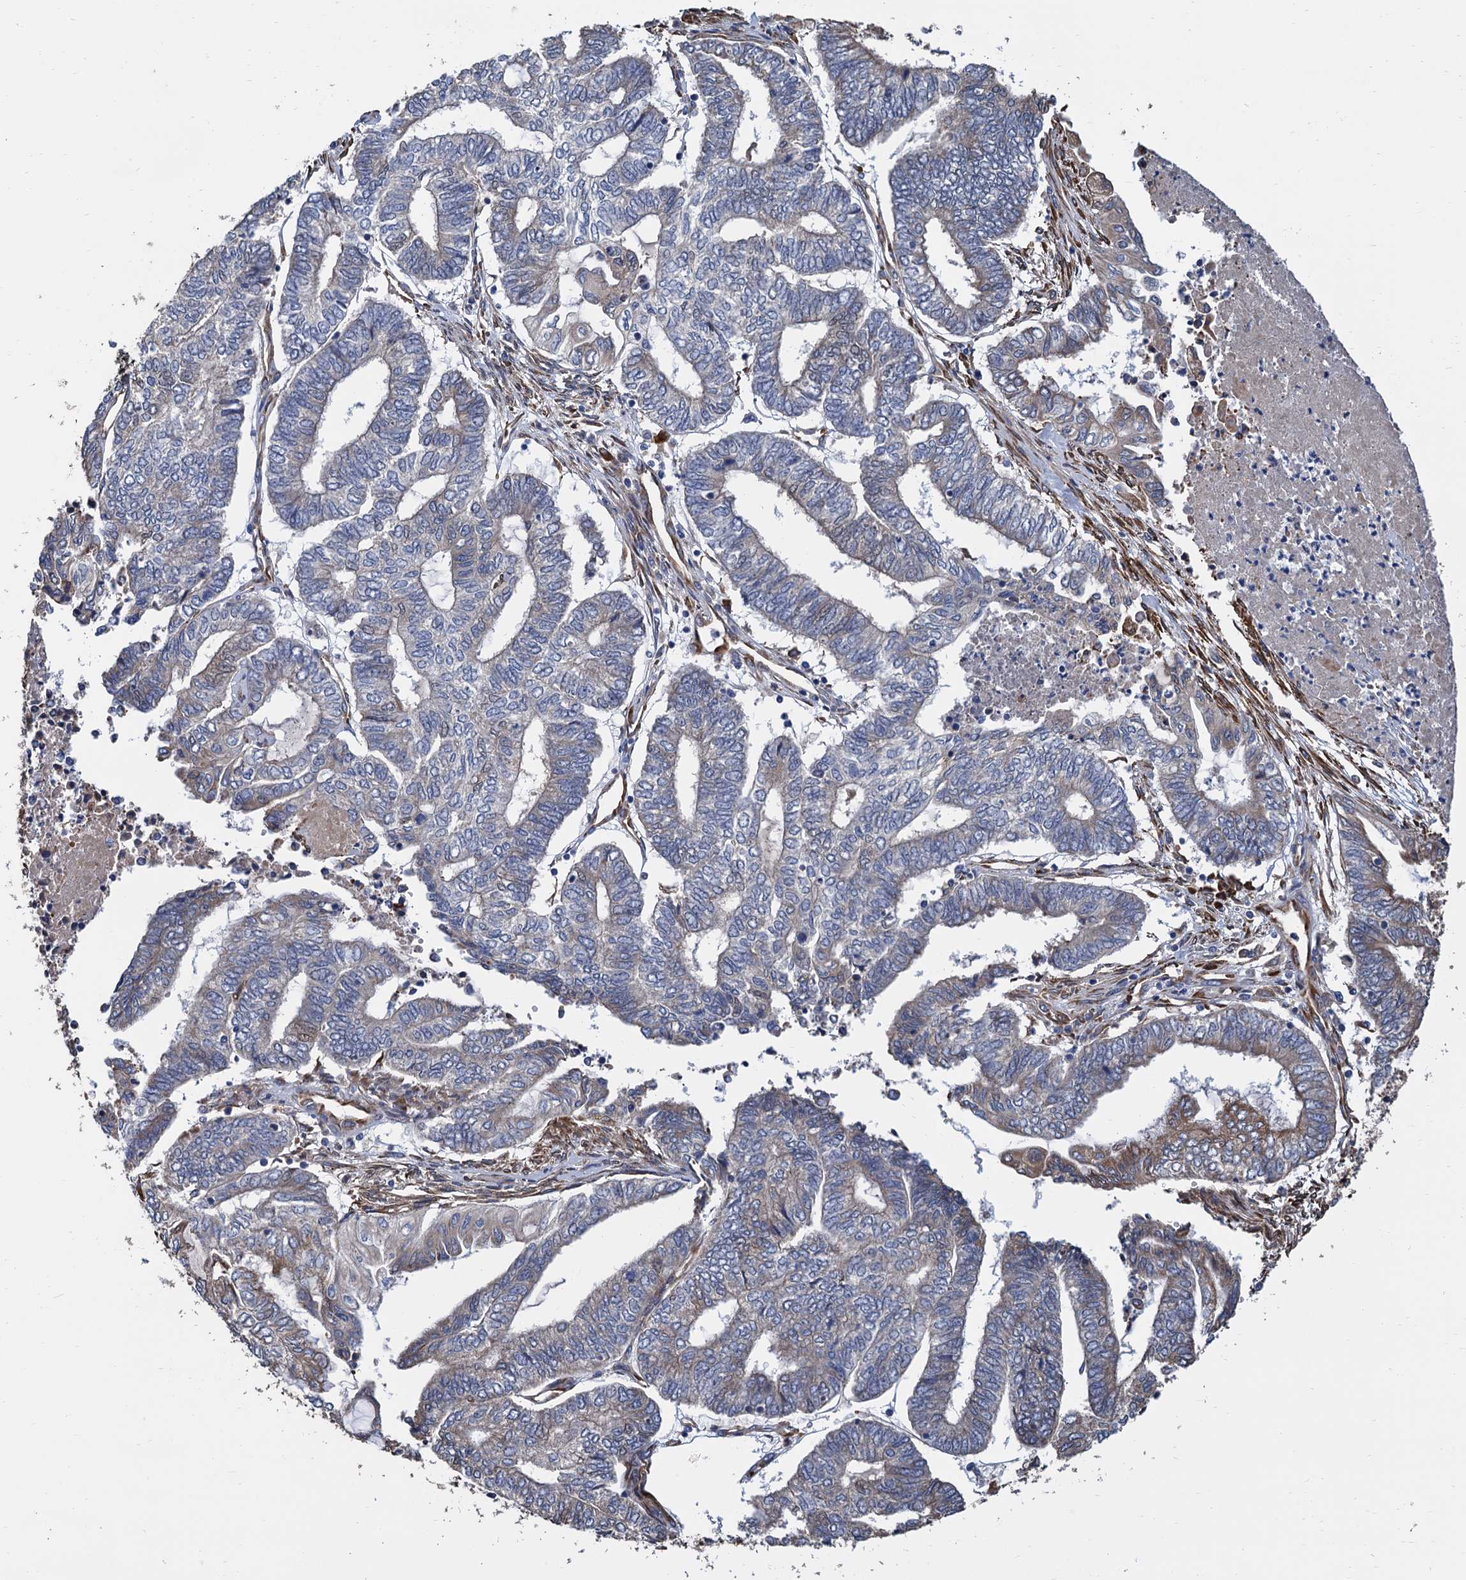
{"staining": {"intensity": "negative", "quantity": "none", "location": "none"}, "tissue": "endometrial cancer", "cell_type": "Tumor cells", "image_type": "cancer", "snomed": [{"axis": "morphology", "description": "Adenocarcinoma, NOS"}, {"axis": "topography", "description": "Uterus"}, {"axis": "topography", "description": "Endometrium"}], "caption": "IHC photomicrograph of human adenocarcinoma (endometrial) stained for a protein (brown), which reveals no expression in tumor cells.", "gene": "CNNM1", "patient": {"sex": "female", "age": 70}}